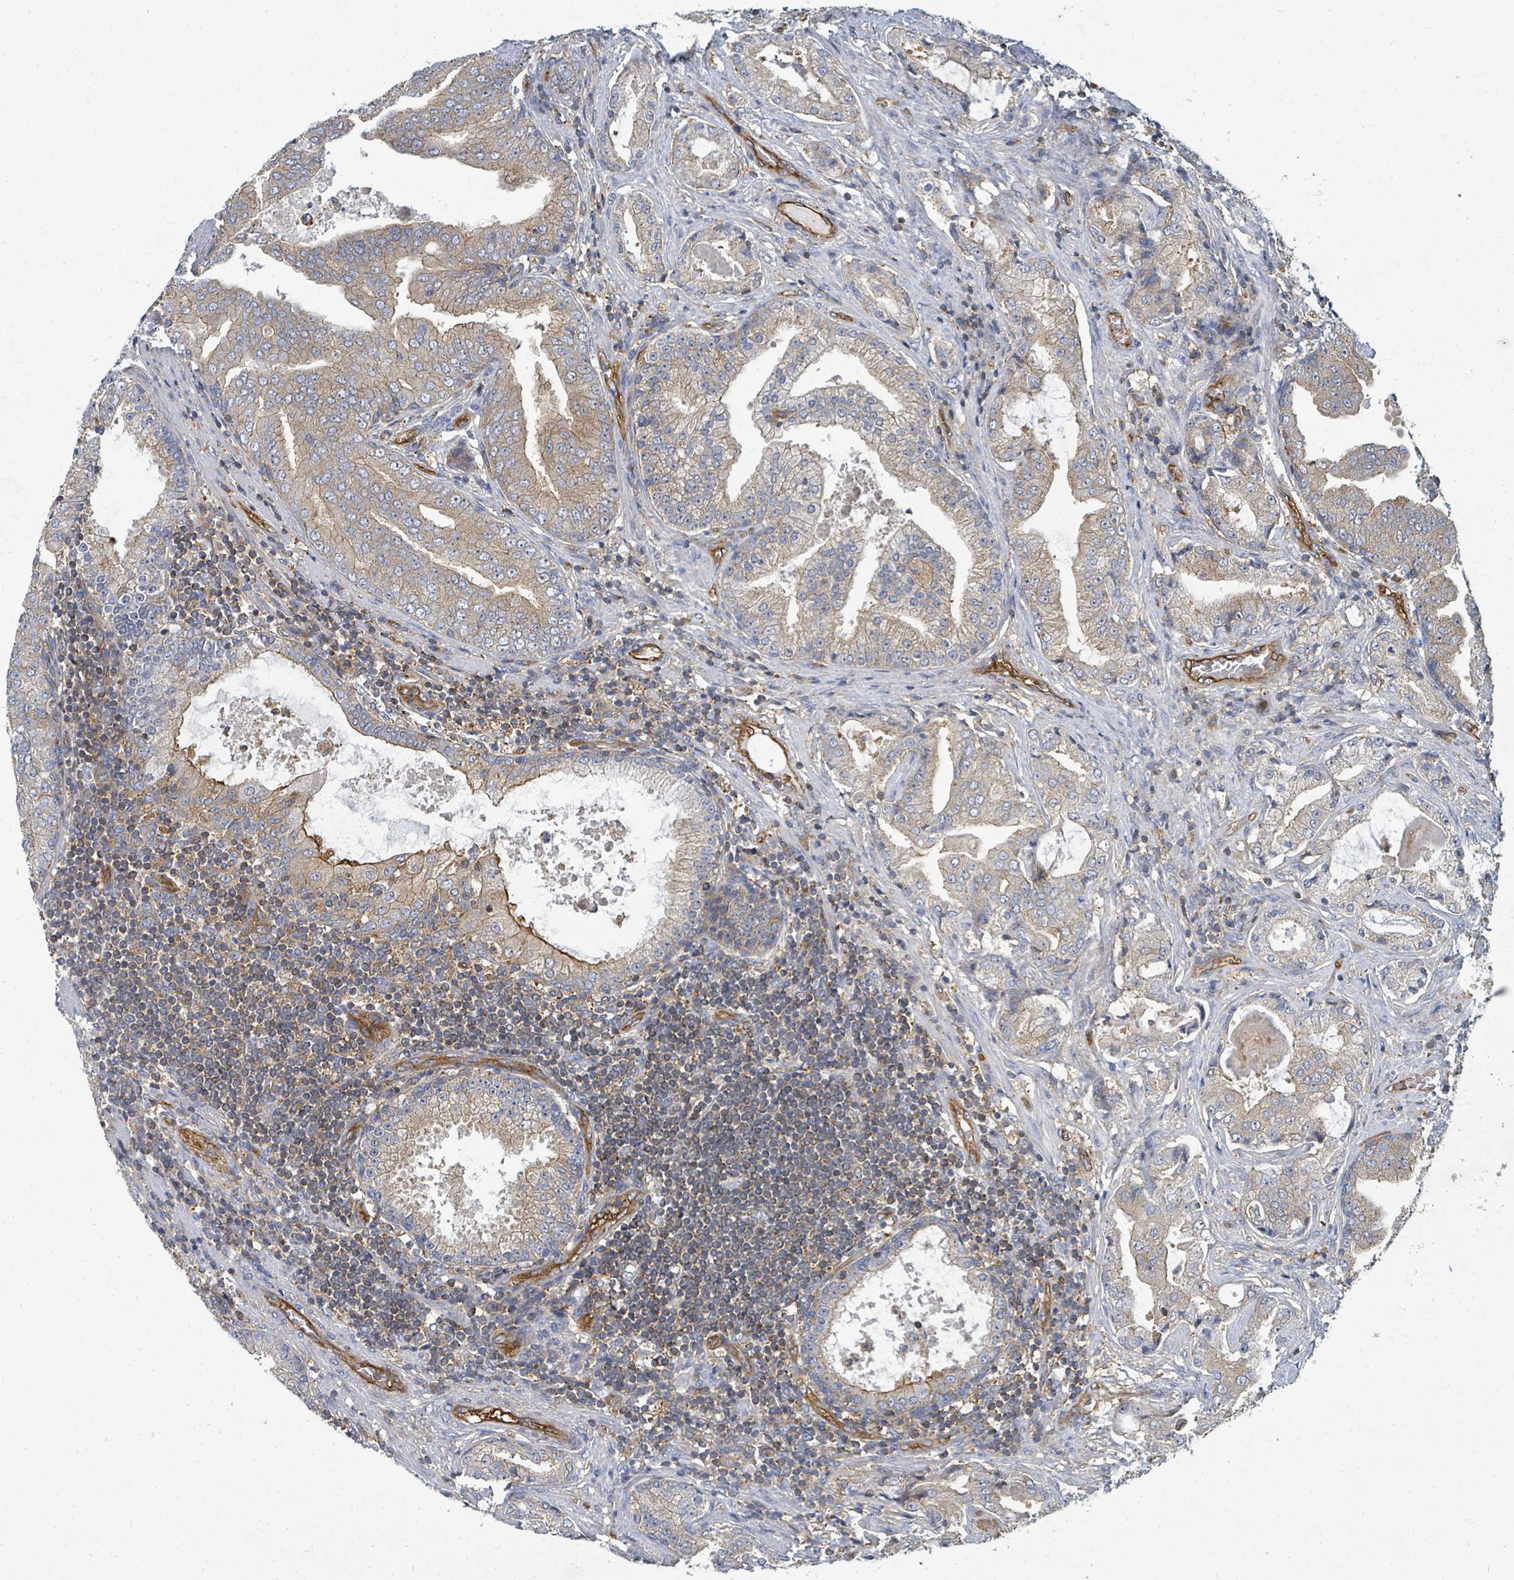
{"staining": {"intensity": "weak", "quantity": "25%-75%", "location": "cytoplasmic/membranous"}, "tissue": "prostate cancer", "cell_type": "Tumor cells", "image_type": "cancer", "snomed": [{"axis": "morphology", "description": "Adenocarcinoma, High grade"}, {"axis": "topography", "description": "Prostate"}], "caption": "A brown stain highlights weak cytoplasmic/membranous expression of a protein in adenocarcinoma (high-grade) (prostate) tumor cells.", "gene": "BOLA2B", "patient": {"sex": "male", "age": 68}}